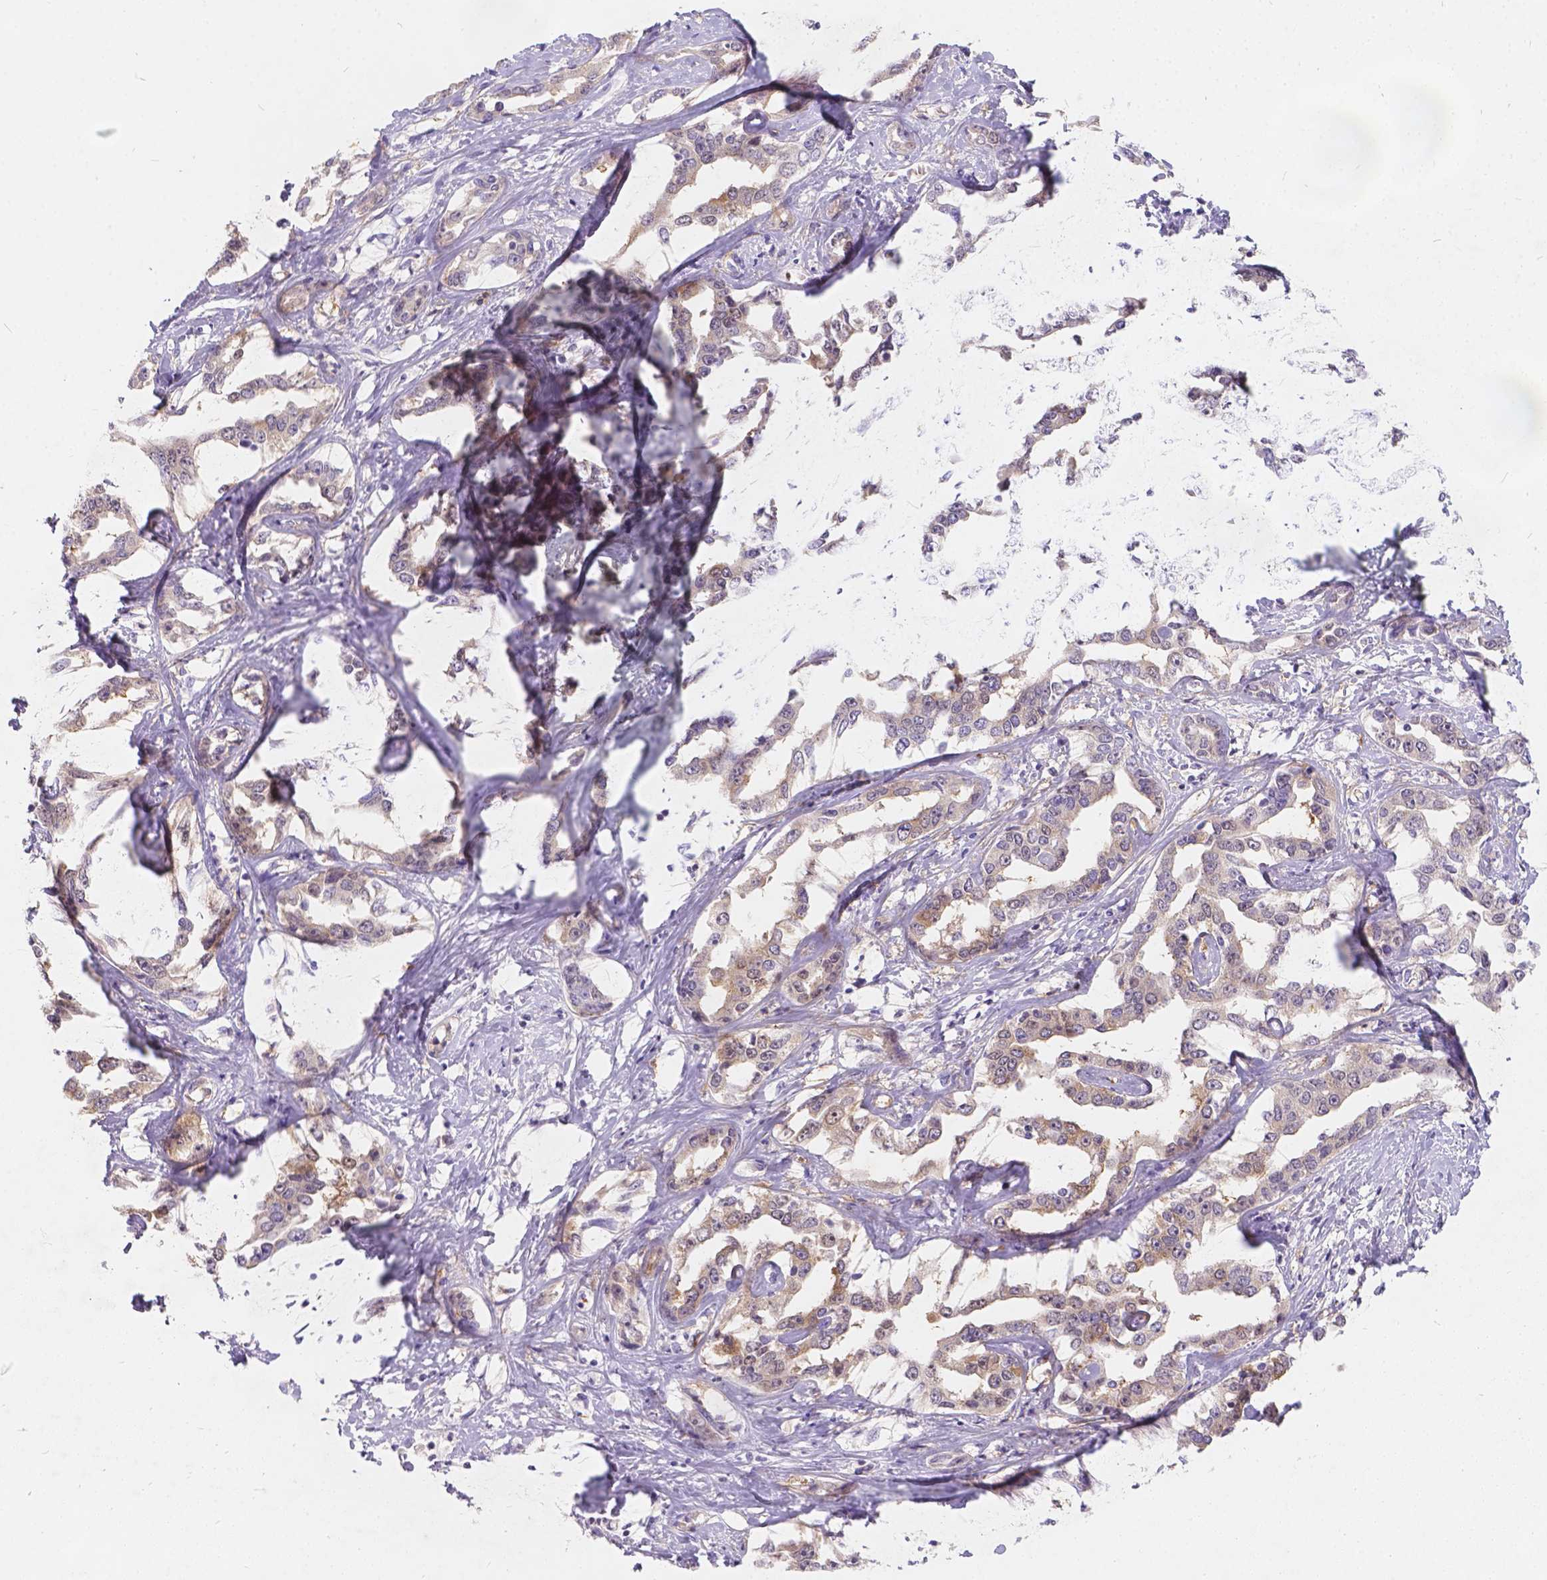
{"staining": {"intensity": "weak", "quantity": ">75%", "location": "cytoplasmic/membranous"}, "tissue": "liver cancer", "cell_type": "Tumor cells", "image_type": "cancer", "snomed": [{"axis": "morphology", "description": "Cholangiocarcinoma"}, {"axis": "topography", "description": "Liver"}], "caption": "Cholangiocarcinoma (liver) tissue shows weak cytoplasmic/membranous staining in about >75% of tumor cells, visualized by immunohistochemistry.", "gene": "PEX11G", "patient": {"sex": "male", "age": 59}}